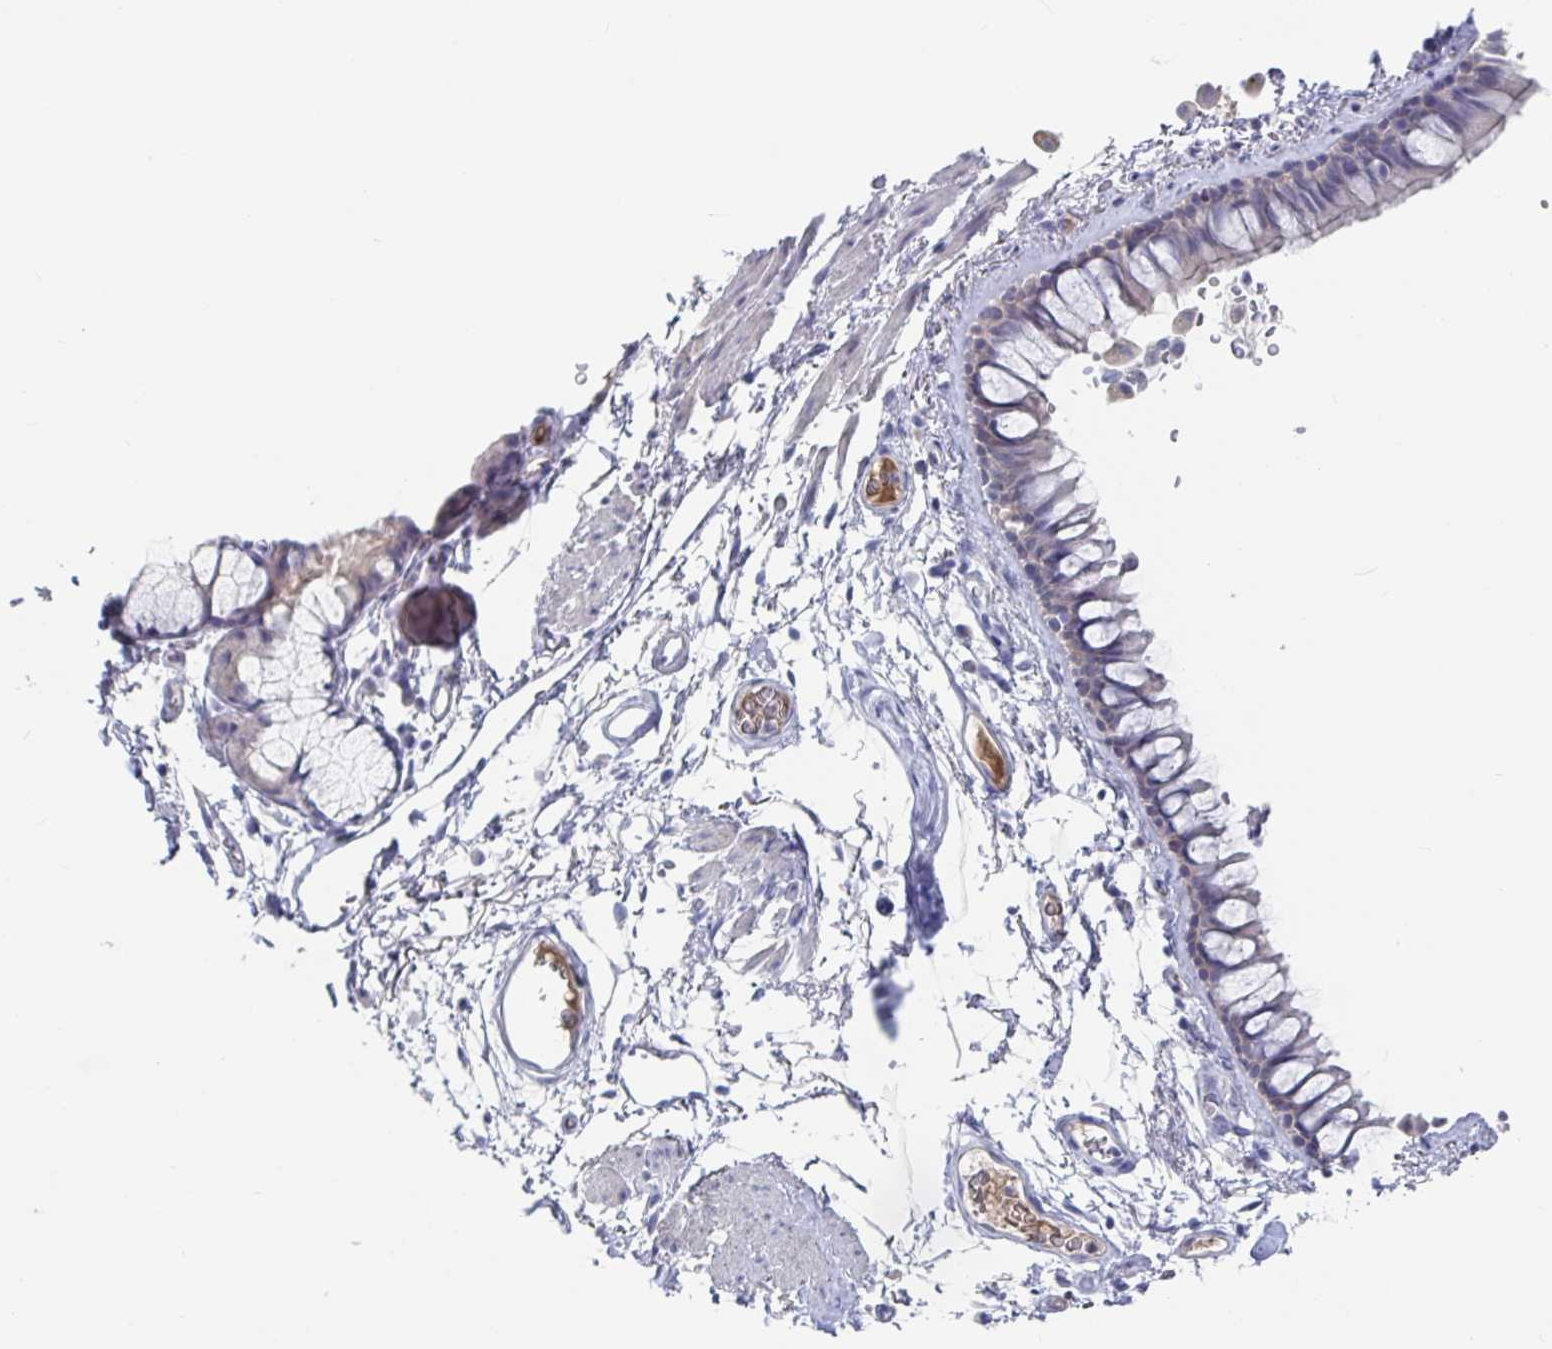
{"staining": {"intensity": "weak", "quantity": "<25%", "location": "cytoplasmic/membranous"}, "tissue": "bronchus", "cell_type": "Respiratory epithelial cells", "image_type": "normal", "snomed": [{"axis": "morphology", "description": "Normal tissue, NOS"}, {"axis": "topography", "description": "Cartilage tissue"}, {"axis": "topography", "description": "Bronchus"}], "caption": "Benign bronchus was stained to show a protein in brown. There is no significant positivity in respiratory epithelial cells. Nuclei are stained in blue.", "gene": "GPR148", "patient": {"sex": "female", "age": 79}}